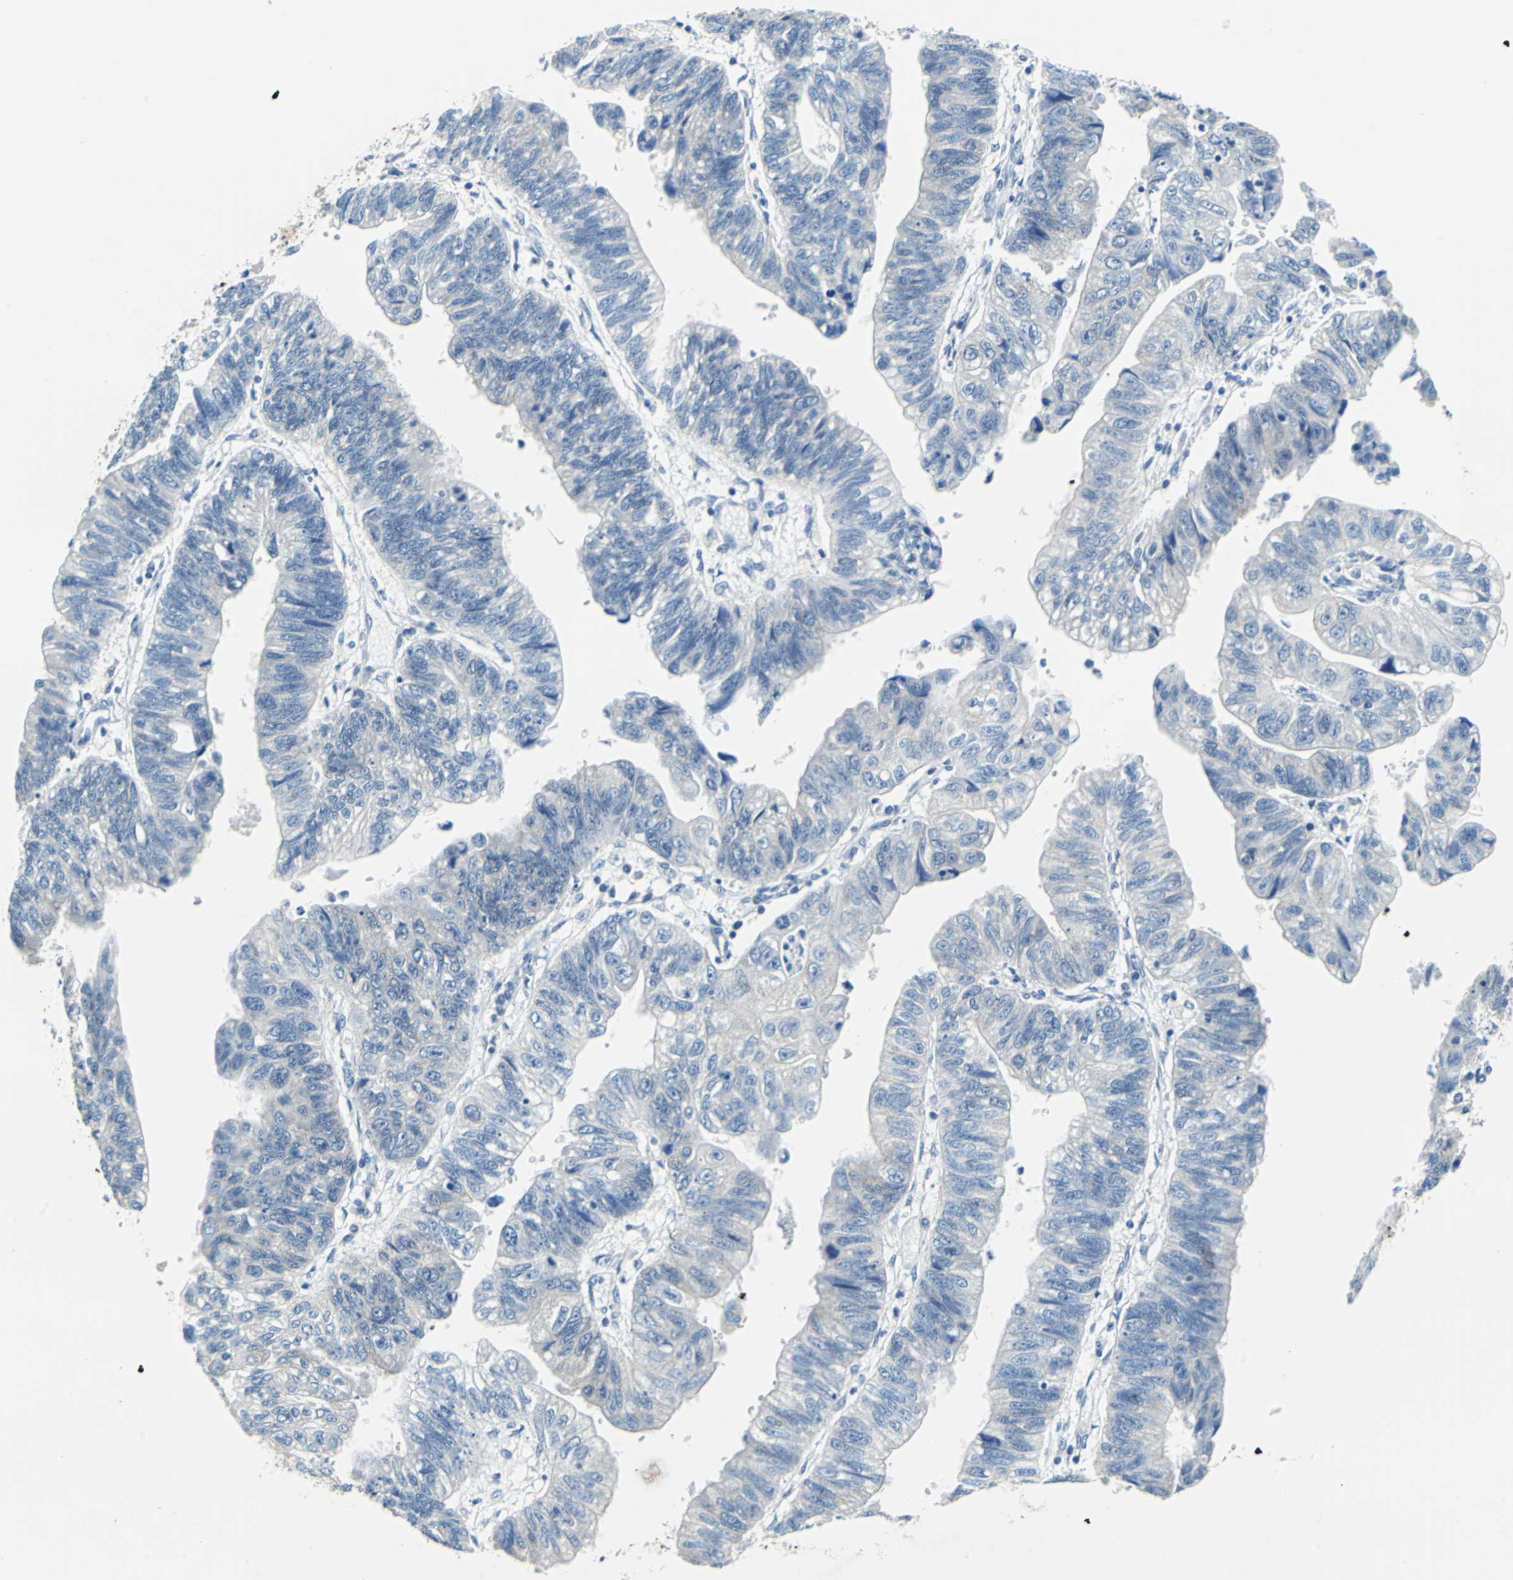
{"staining": {"intensity": "negative", "quantity": "none", "location": "none"}, "tissue": "stomach cancer", "cell_type": "Tumor cells", "image_type": "cancer", "snomed": [{"axis": "morphology", "description": "Adenocarcinoma, NOS"}, {"axis": "topography", "description": "Stomach"}], "caption": "High power microscopy histopathology image of an immunohistochemistry (IHC) histopathology image of stomach cancer, revealing no significant positivity in tumor cells.", "gene": "TEX264", "patient": {"sex": "male", "age": 59}}